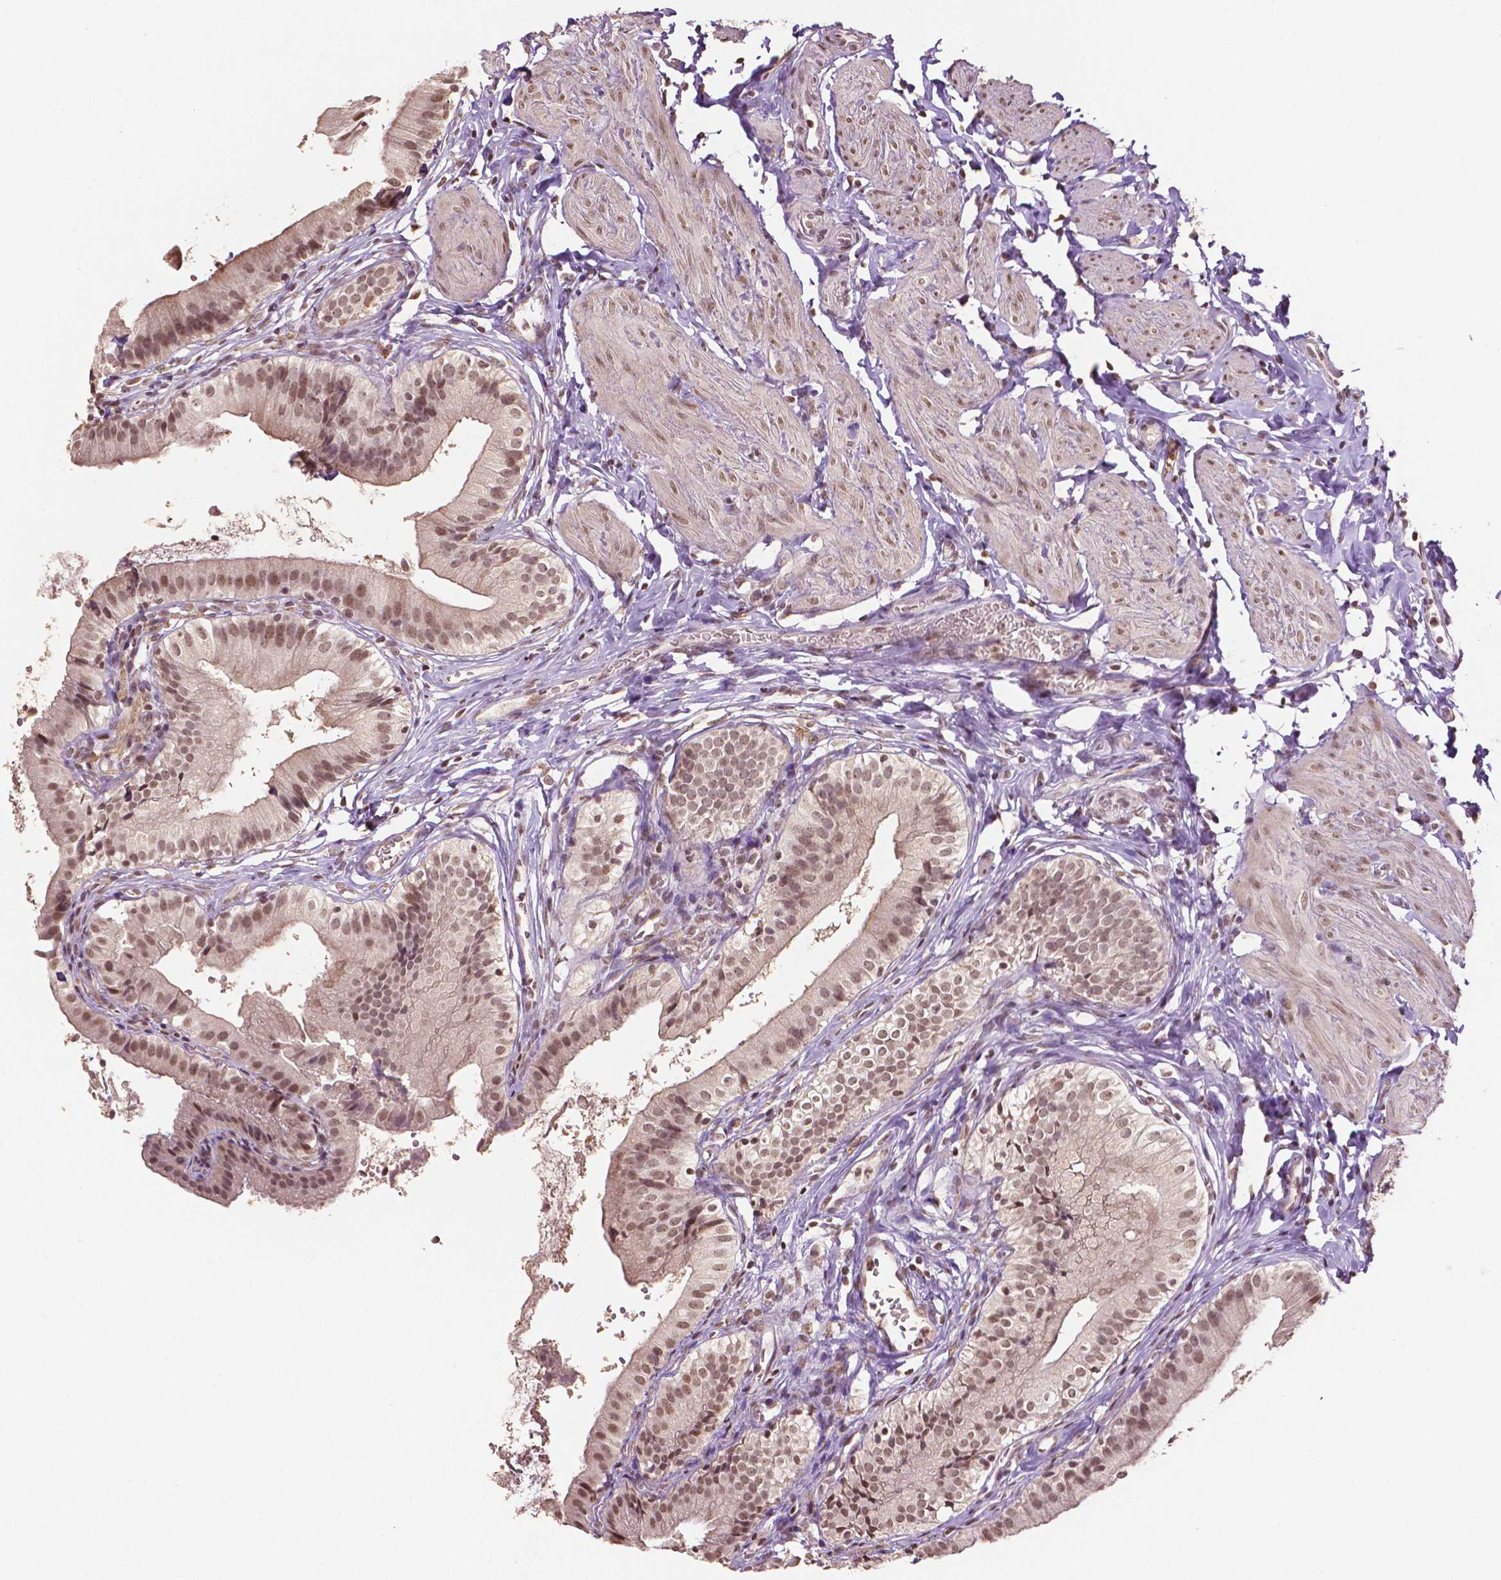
{"staining": {"intensity": "moderate", "quantity": ">75%", "location": "nuclear"}, "tissue": "gallbladder", "cell_type": "Glandular cells", "image_type": "normal", "snomed": [{"axis": "morphology", "description": "Normal tissue, NOS"}, {"axis": "topography", "description": "Gallbladder"}], "caption": "Immunohistochemistry (IHC) of normal human gallbladder shows medium levels of moderate nuclear staining in about >75% of glandular cells.", "gene": "DEK", "patient": {"sex": "female", "age": 47}}